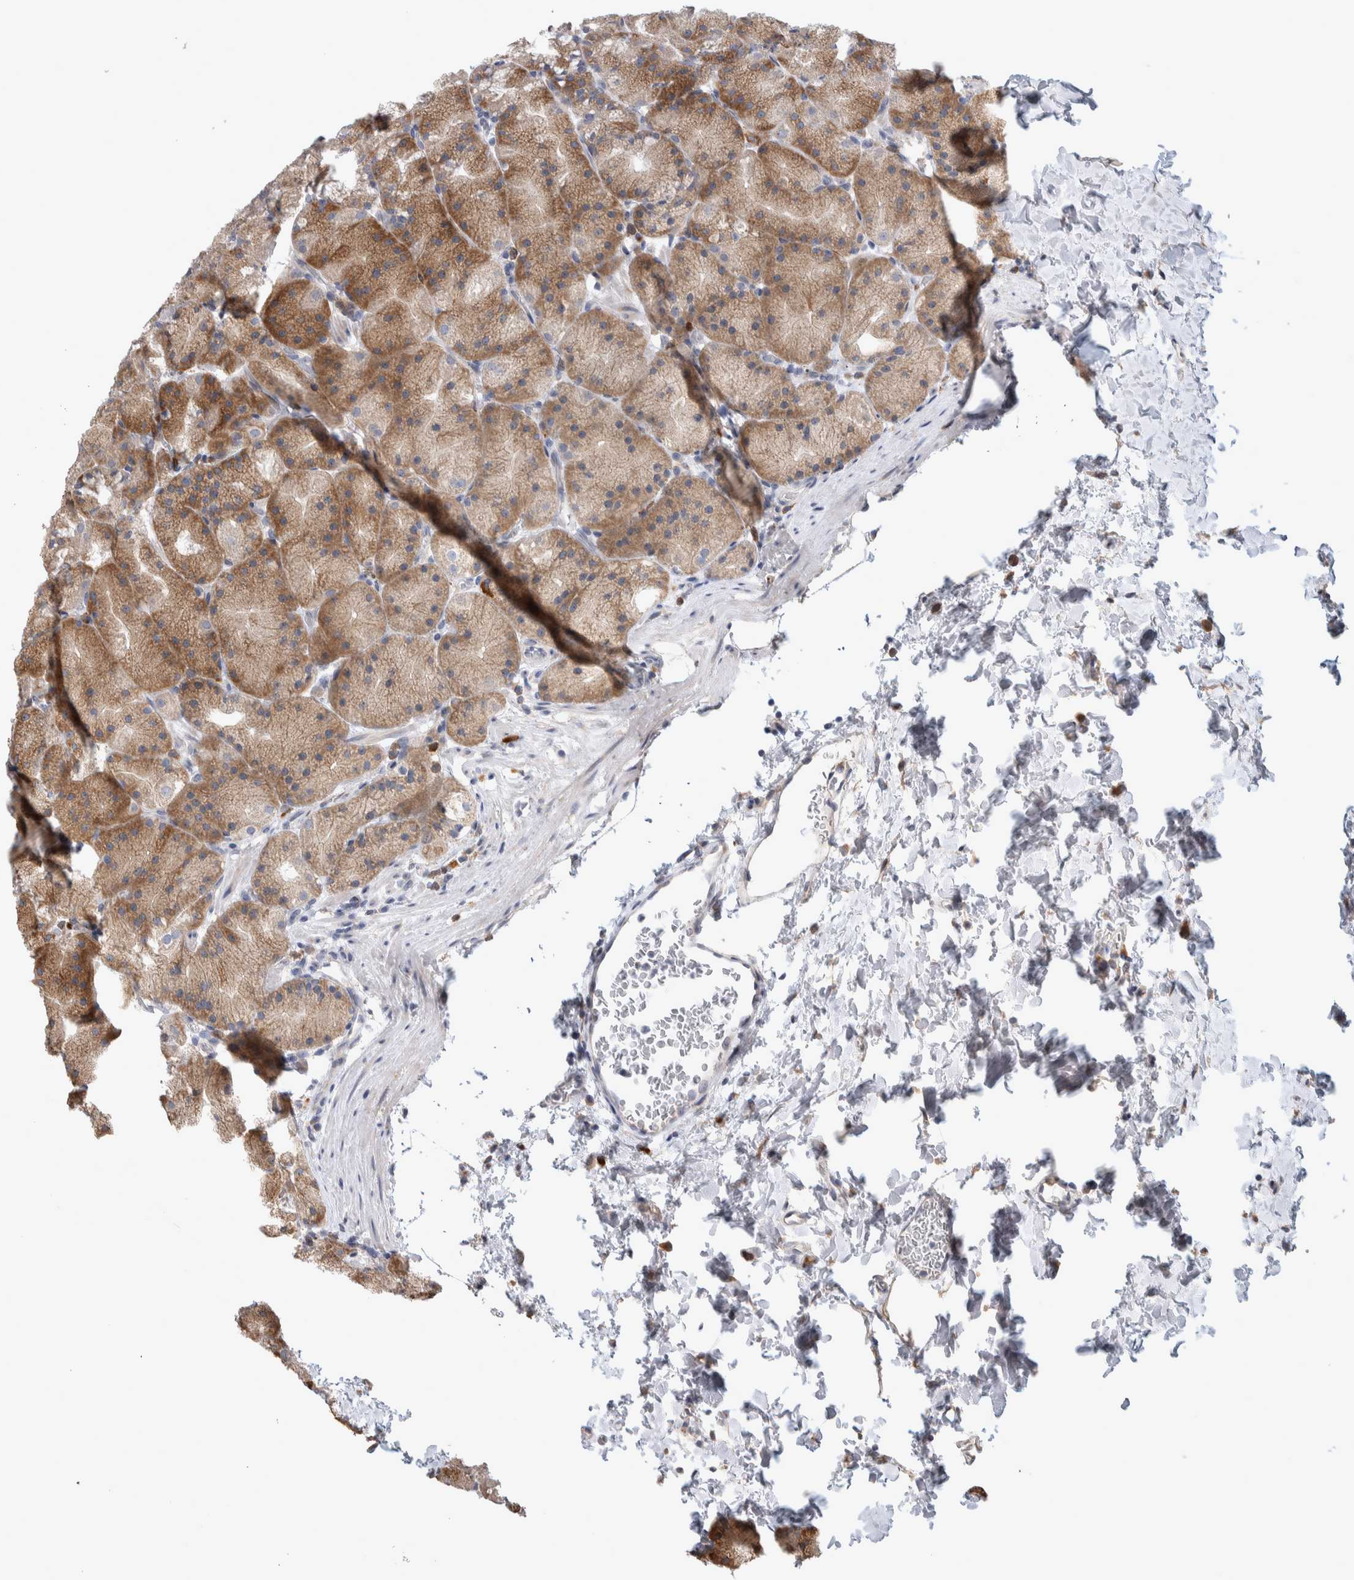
{"staining": {"intensity": "moderate", "quantity": ">75%", "location": "cytoplasmic/membranous"}, "tissue": "stomach", "cell_type": "Glandular cells", "image_type": "normal", "snomed": [{"axis": "morphology", "description": "Normal tissue, NOS"}, {"axis": "topography", "description": "Stomach, upper"}, {"axis": "topography", "description": "Stomach"}], "caption": "The photomicrograph displays staining of unremarkable stomach, revealing moderate cytoplasmic/membranous protein expression (brown color) within glandular cells.", "gene": "IBTK", "patient": {"sex": "male", "age": 48}}